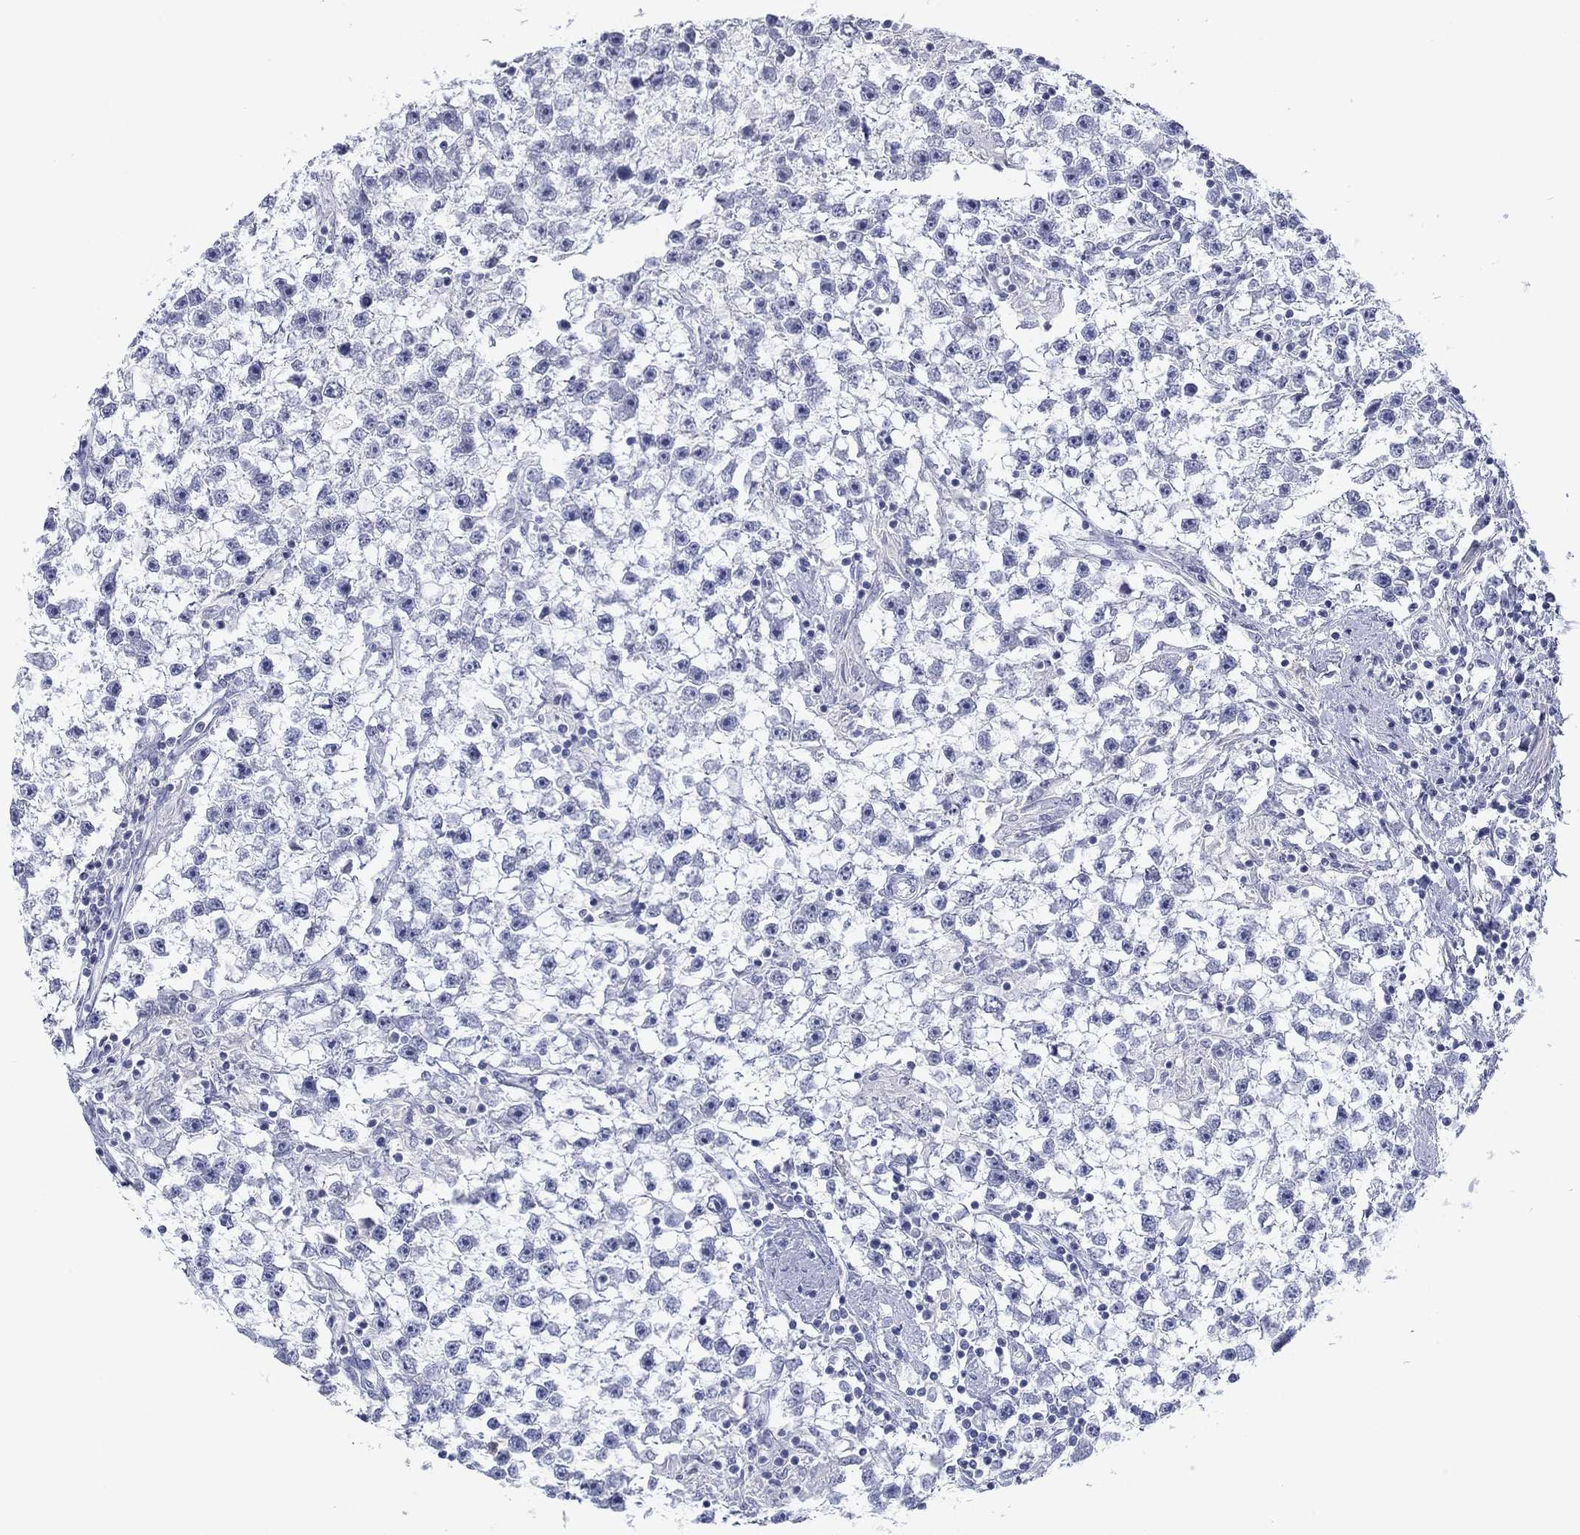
{"staining": {"intensity": "negative", "quantity": "none", "location": "none"}, "tissue": "testis cancer", "cell_type": "Tumor cells", "image_type": "cancer", "snomed": [{"axis": "morphology", "description": "Seminoma, NOS"}, {"axis": "topography", "description": "Testis"}], "caption": "Tumor cells are negative for brown protein staining in testis cancer.", "gene": "PDYN", "patient": {"sex": "male", "age": 59}}